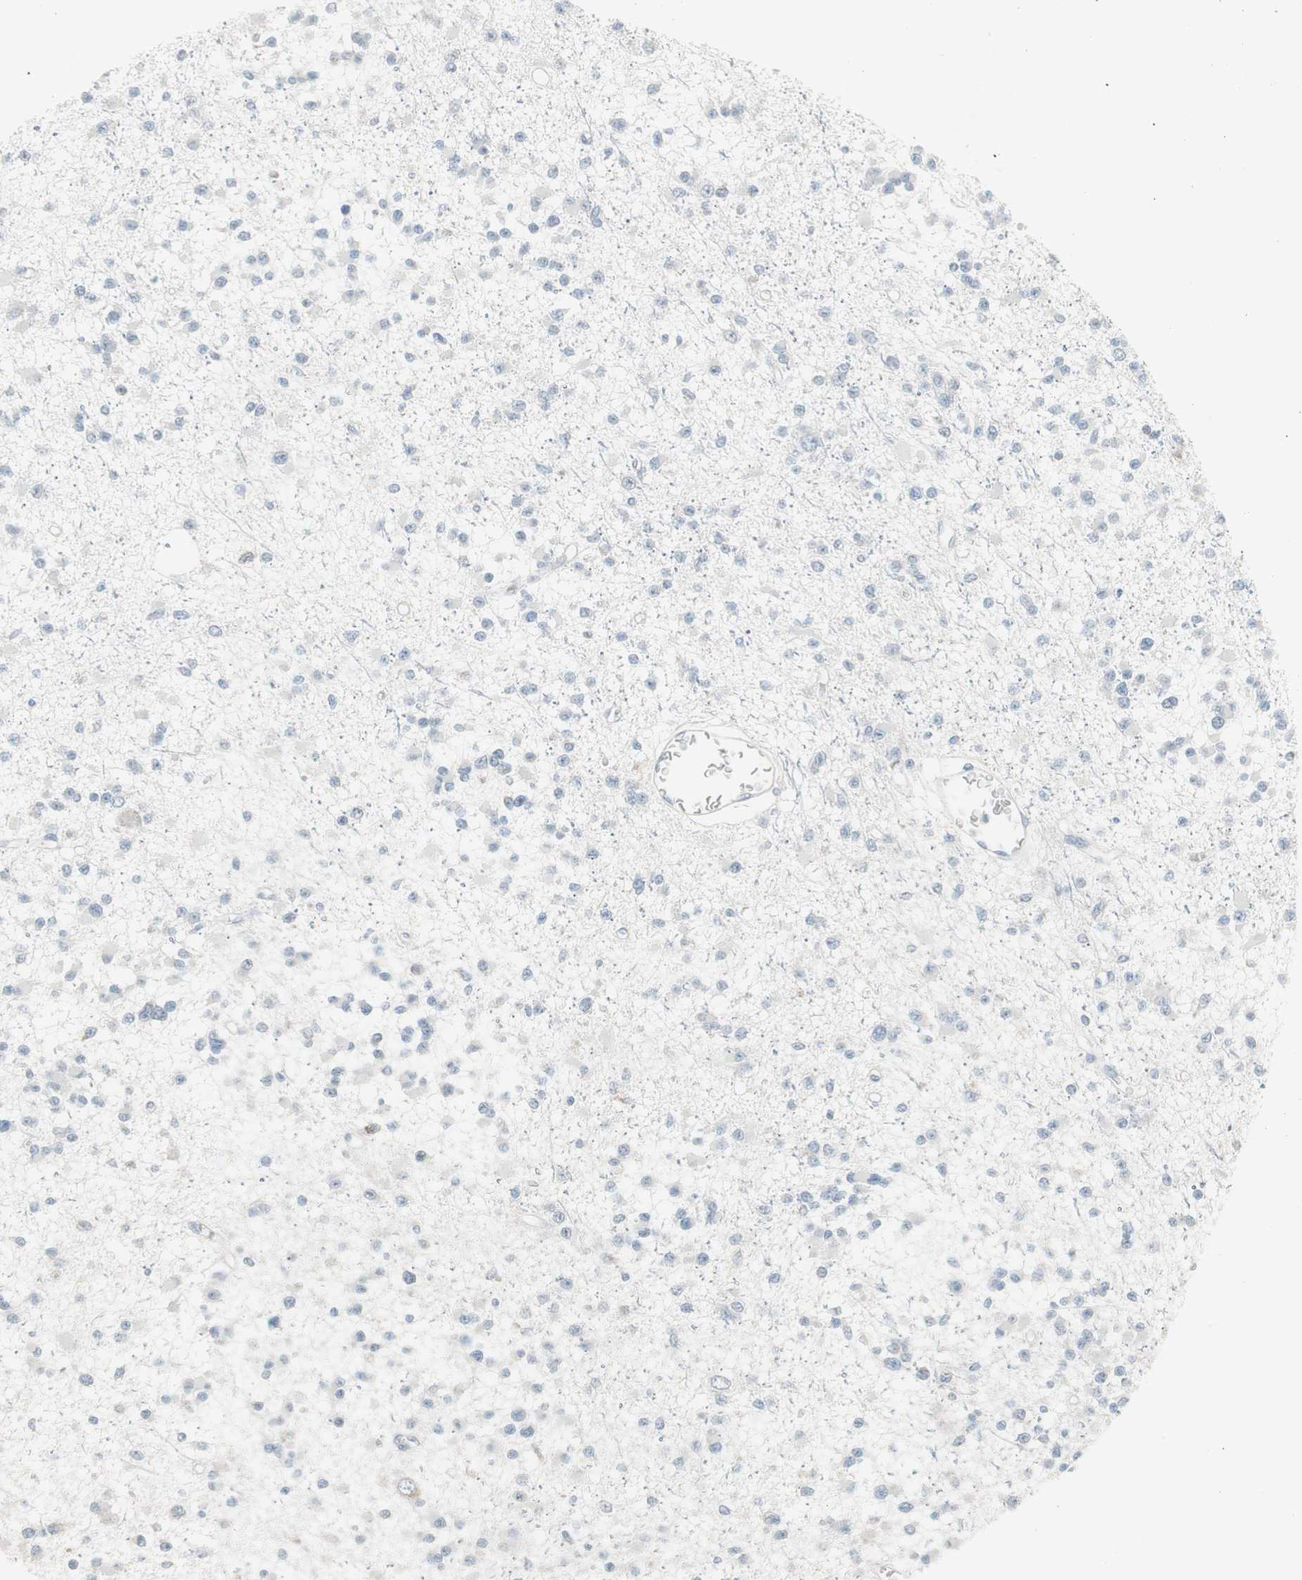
{"staining": {"intensity": "negative", "quantity": "none", "location": "none"}, "tissue": "glioma", "cell_type": "Tumor cells", "image_type": "cancer", "snomed": [{"axis": "morphology", "description": "Glioma, malignant, Low grade"}, {"axis": "topography", "description": "Brain"}], "caption": "A high-resolution micrograph shows immunohistochemistry staining of malignant glioma (low-grade), which displays no significant expression in tumor cells.", "gene": "ZSCAN32", "patient": {"sex": "female", "age": 22}}